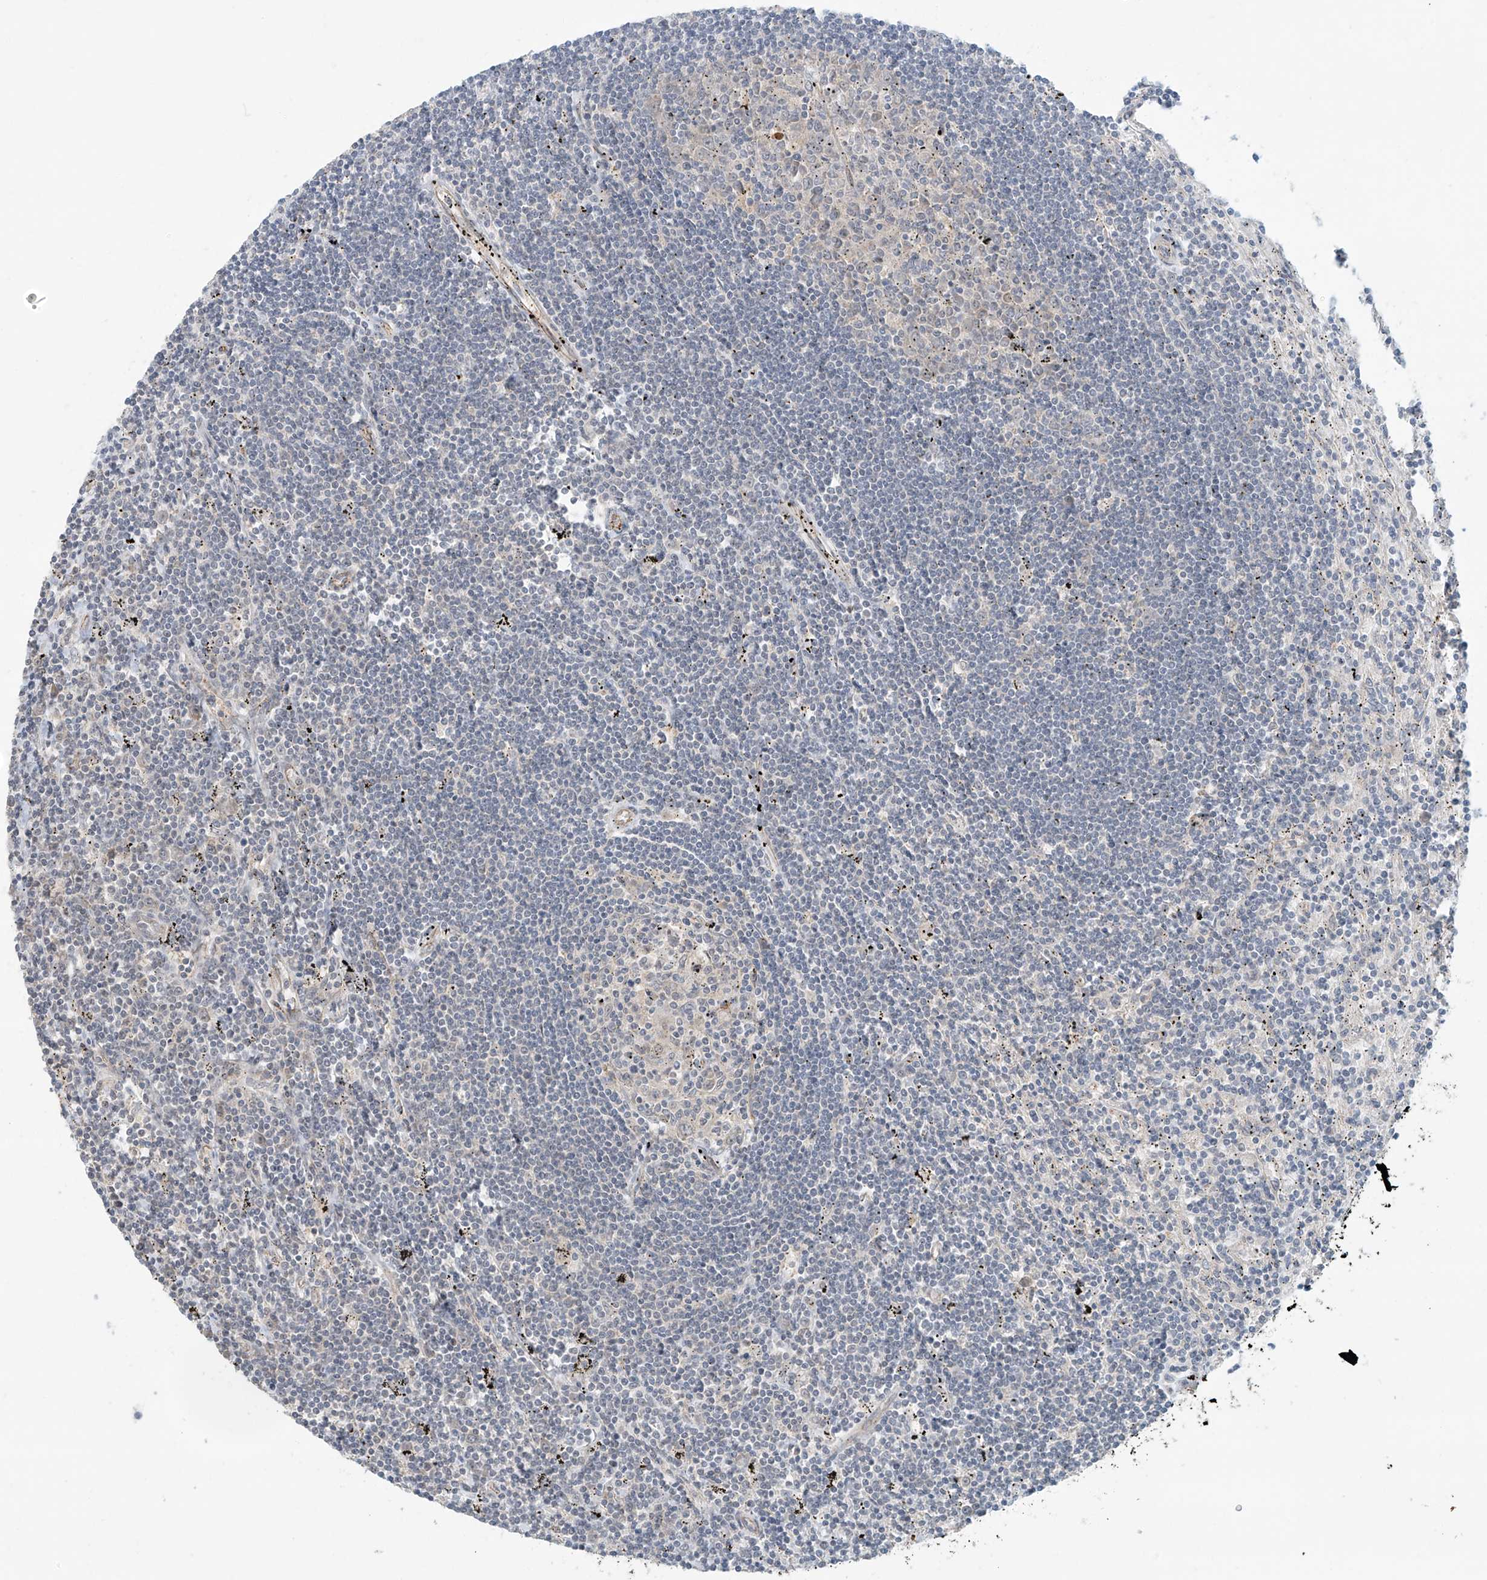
{"staining": {"intensity": "negative", "quantity": "none", "location": "none"}, "tissue": "lymphoma", "cell_type": "Tumor cells", "image_type": "cancer", "snomed": [{"axis": "morphology", "description": "Malignant lymphoma, non-Hodgkin's type, Low grade"}, {"axis": "topography", "description": "Spleen"}], "caption": "A high-resolution image shows IHC staining of lymphoma, which exhibits no significant staining in tumor cells. (Brightfield microscopy of DAB immunohistochemistry (IHC) at high magnification).", "gene": "ZNF16", "patient": {"sex": "male", "age": 76}}